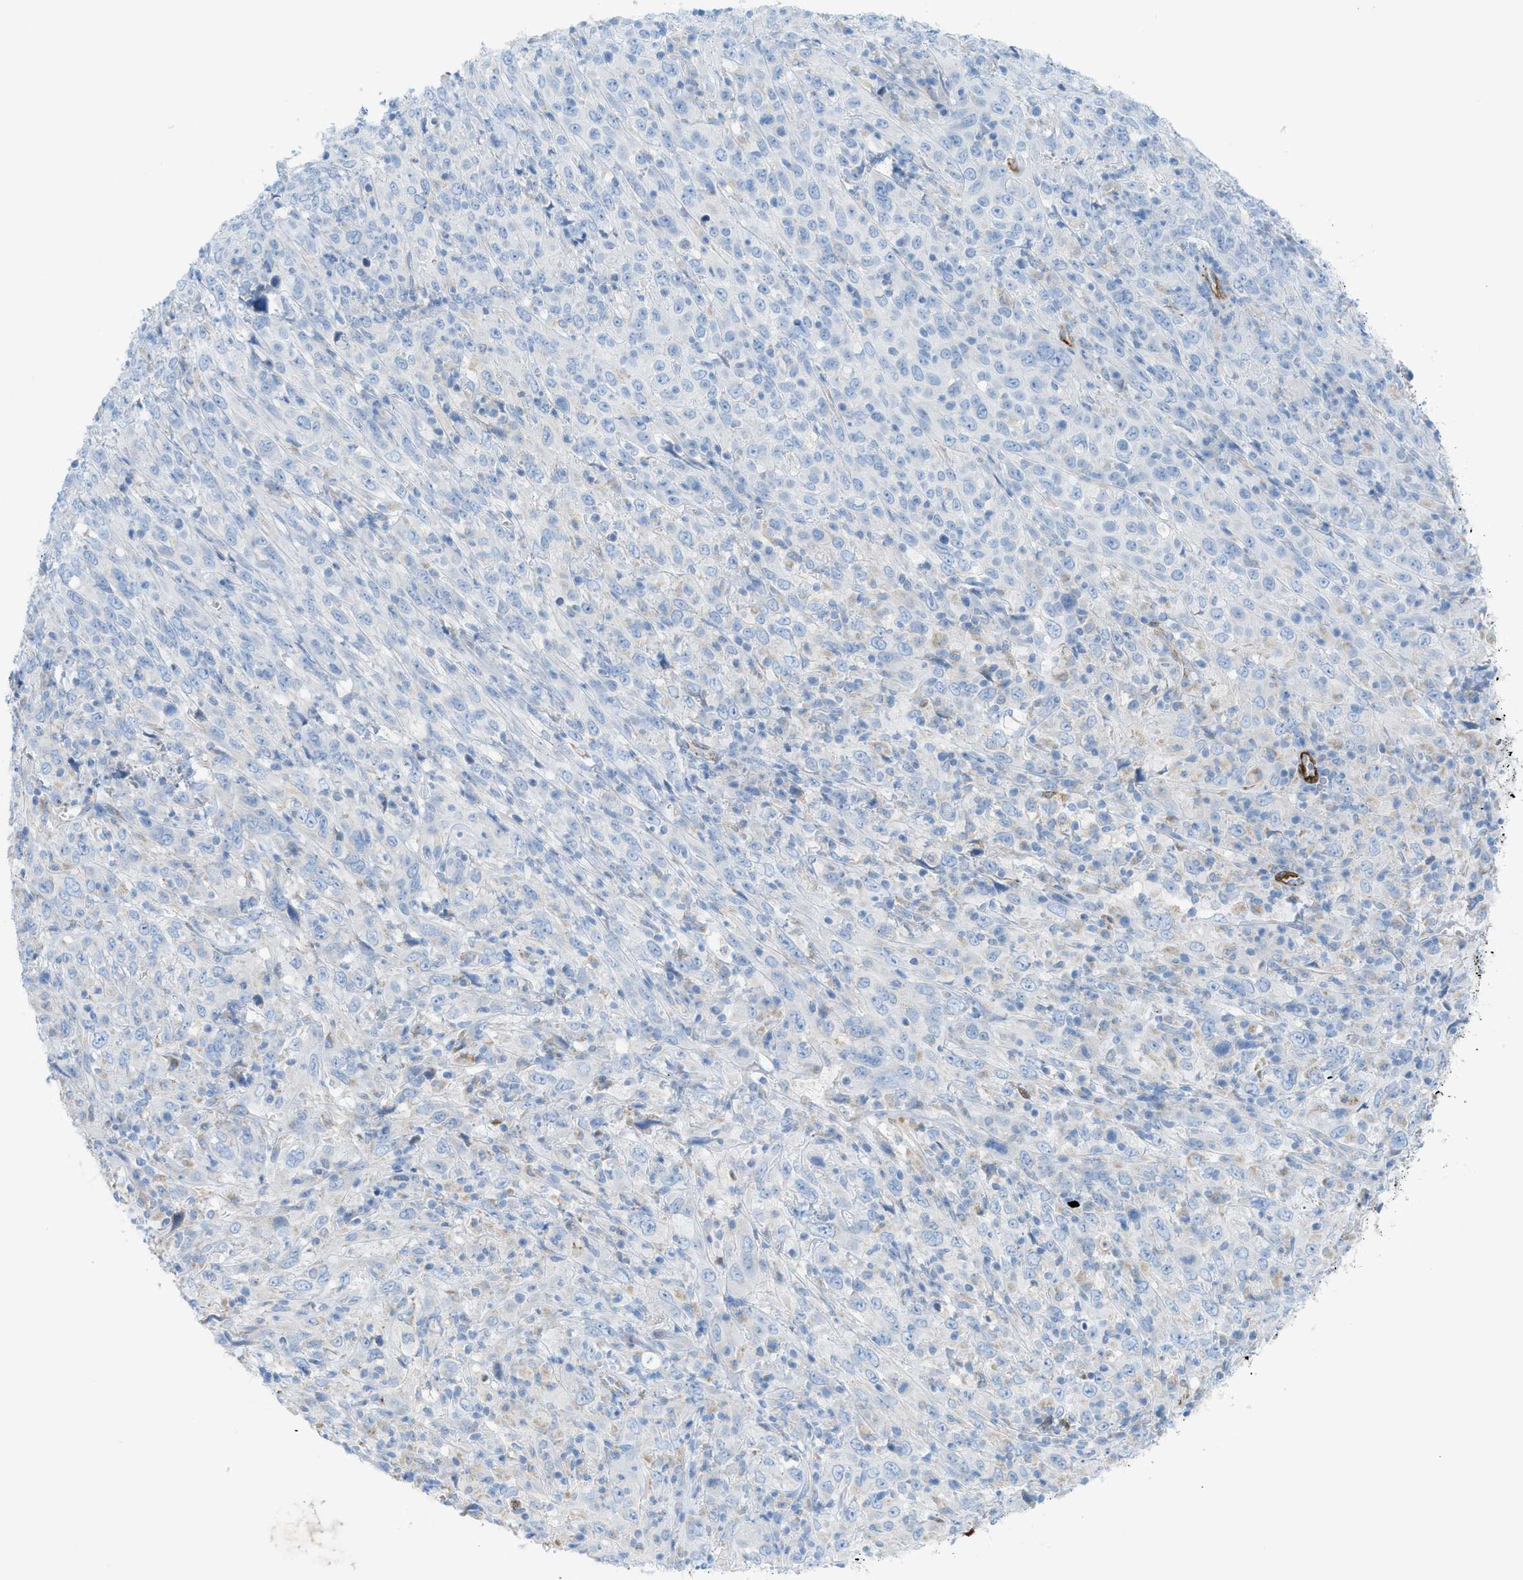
{"staining": {"intensity": "negative", "quantity": "none", "location": "none"}, "tissue": "cervical cancer", "cell_type": "Tumor cells", "image_type": "cancer", "snomed": [{"axis": "morphology", "description": "Squamous cell carcinoma, NOS"}, {"axis": "topography", "description": "Cervix"}], "caption": "Photomicrograph shows no significant protein positivity in tumor cells of squamous cell carcinoma (cervical).", "gene": "MYH11", "patient": {"sex": "female", "age": 46}}